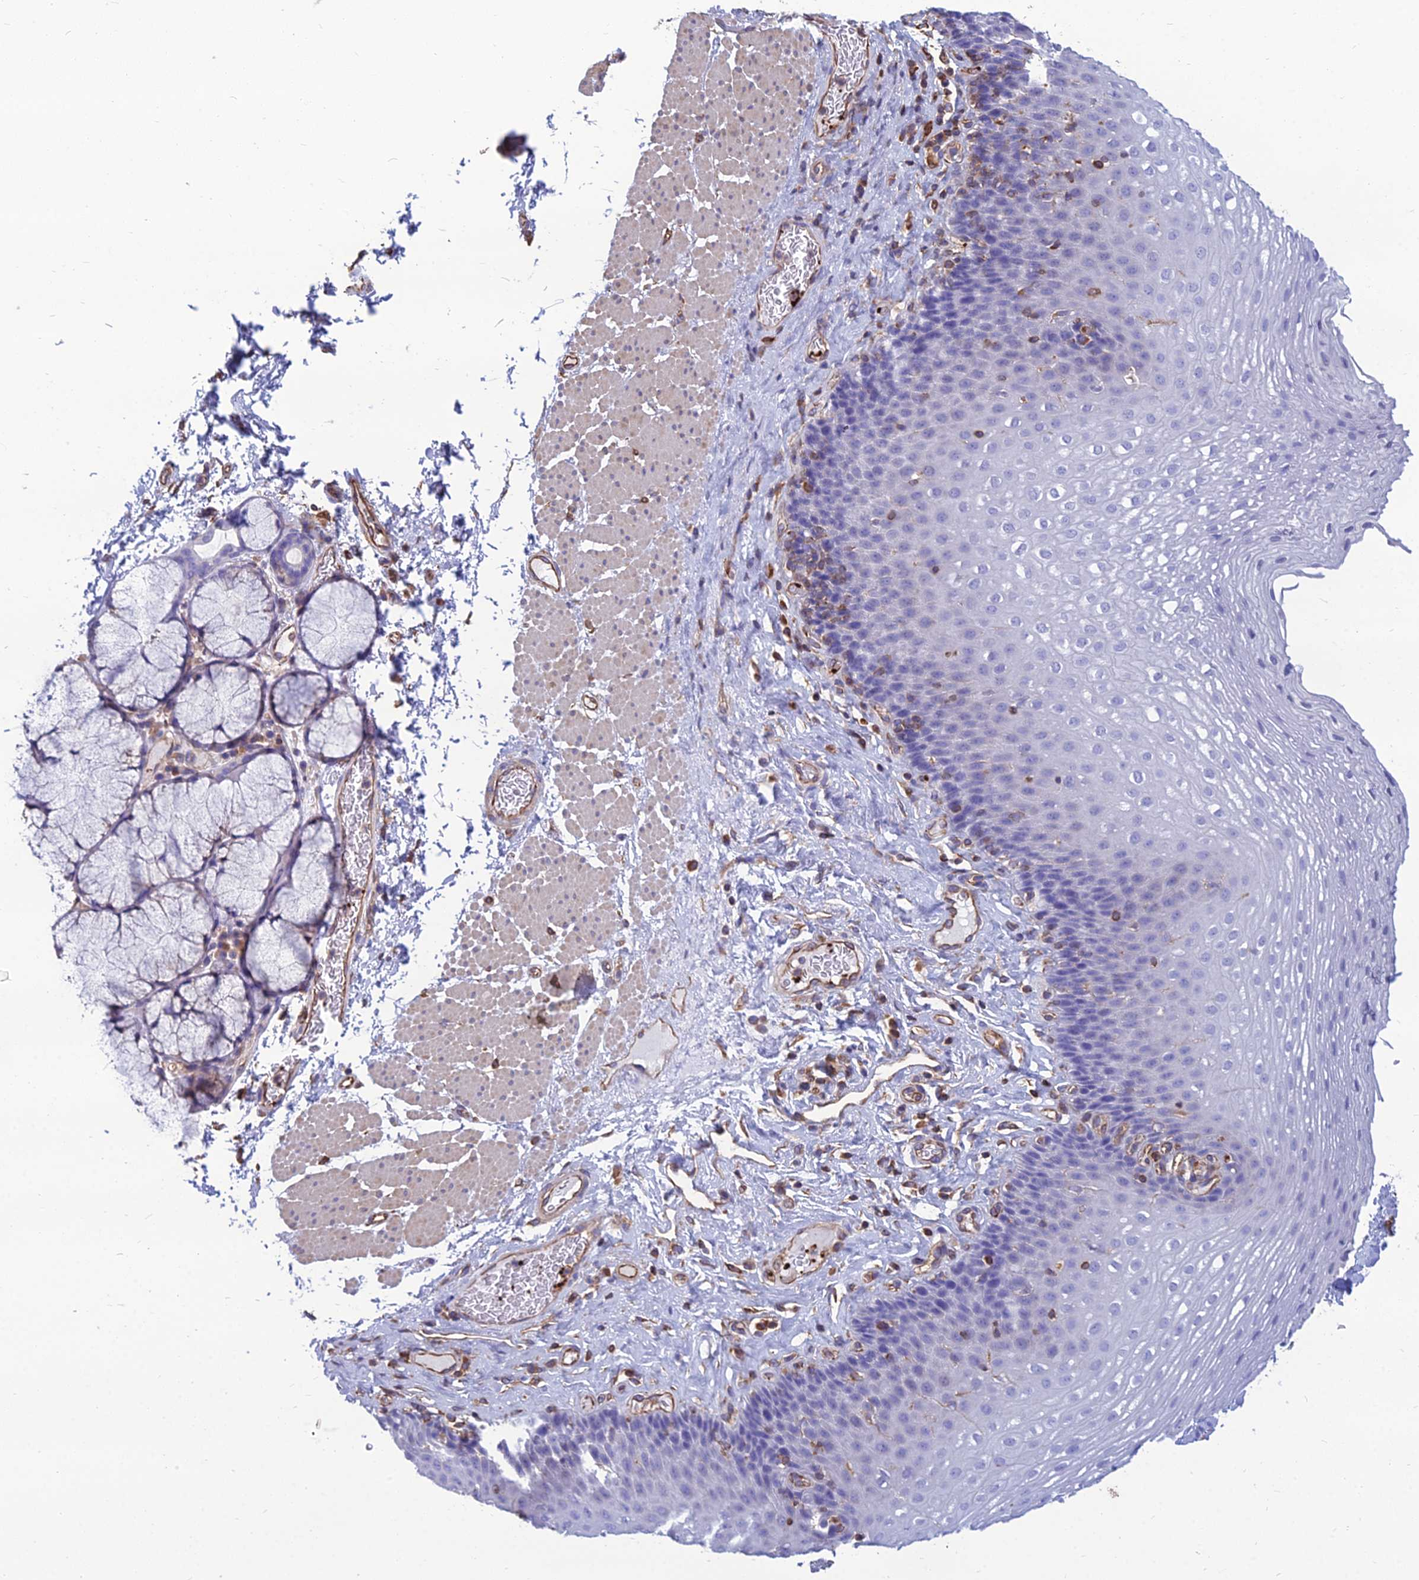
{"staining": {"intensity": "negative", "quantity": "none", "location": "none"}, "tissue": "esophagus", "cell_type": "Squamous epithelial cells", "image_type": "normal", "snomed": [{"axis": "morphology", "description": "Normal tissue, NOS"}, {"axis": "topography", "description": "Esophagus"}], "caption": "A high-resolution histopathology image shows immunohistochemistry (IHC) staining of unremarkable esophagus, which demonstrates no significant positivity in squamous epithelial cells.", "gene": "PSMD11", "patient": {"sex": "female", "age": 66}}